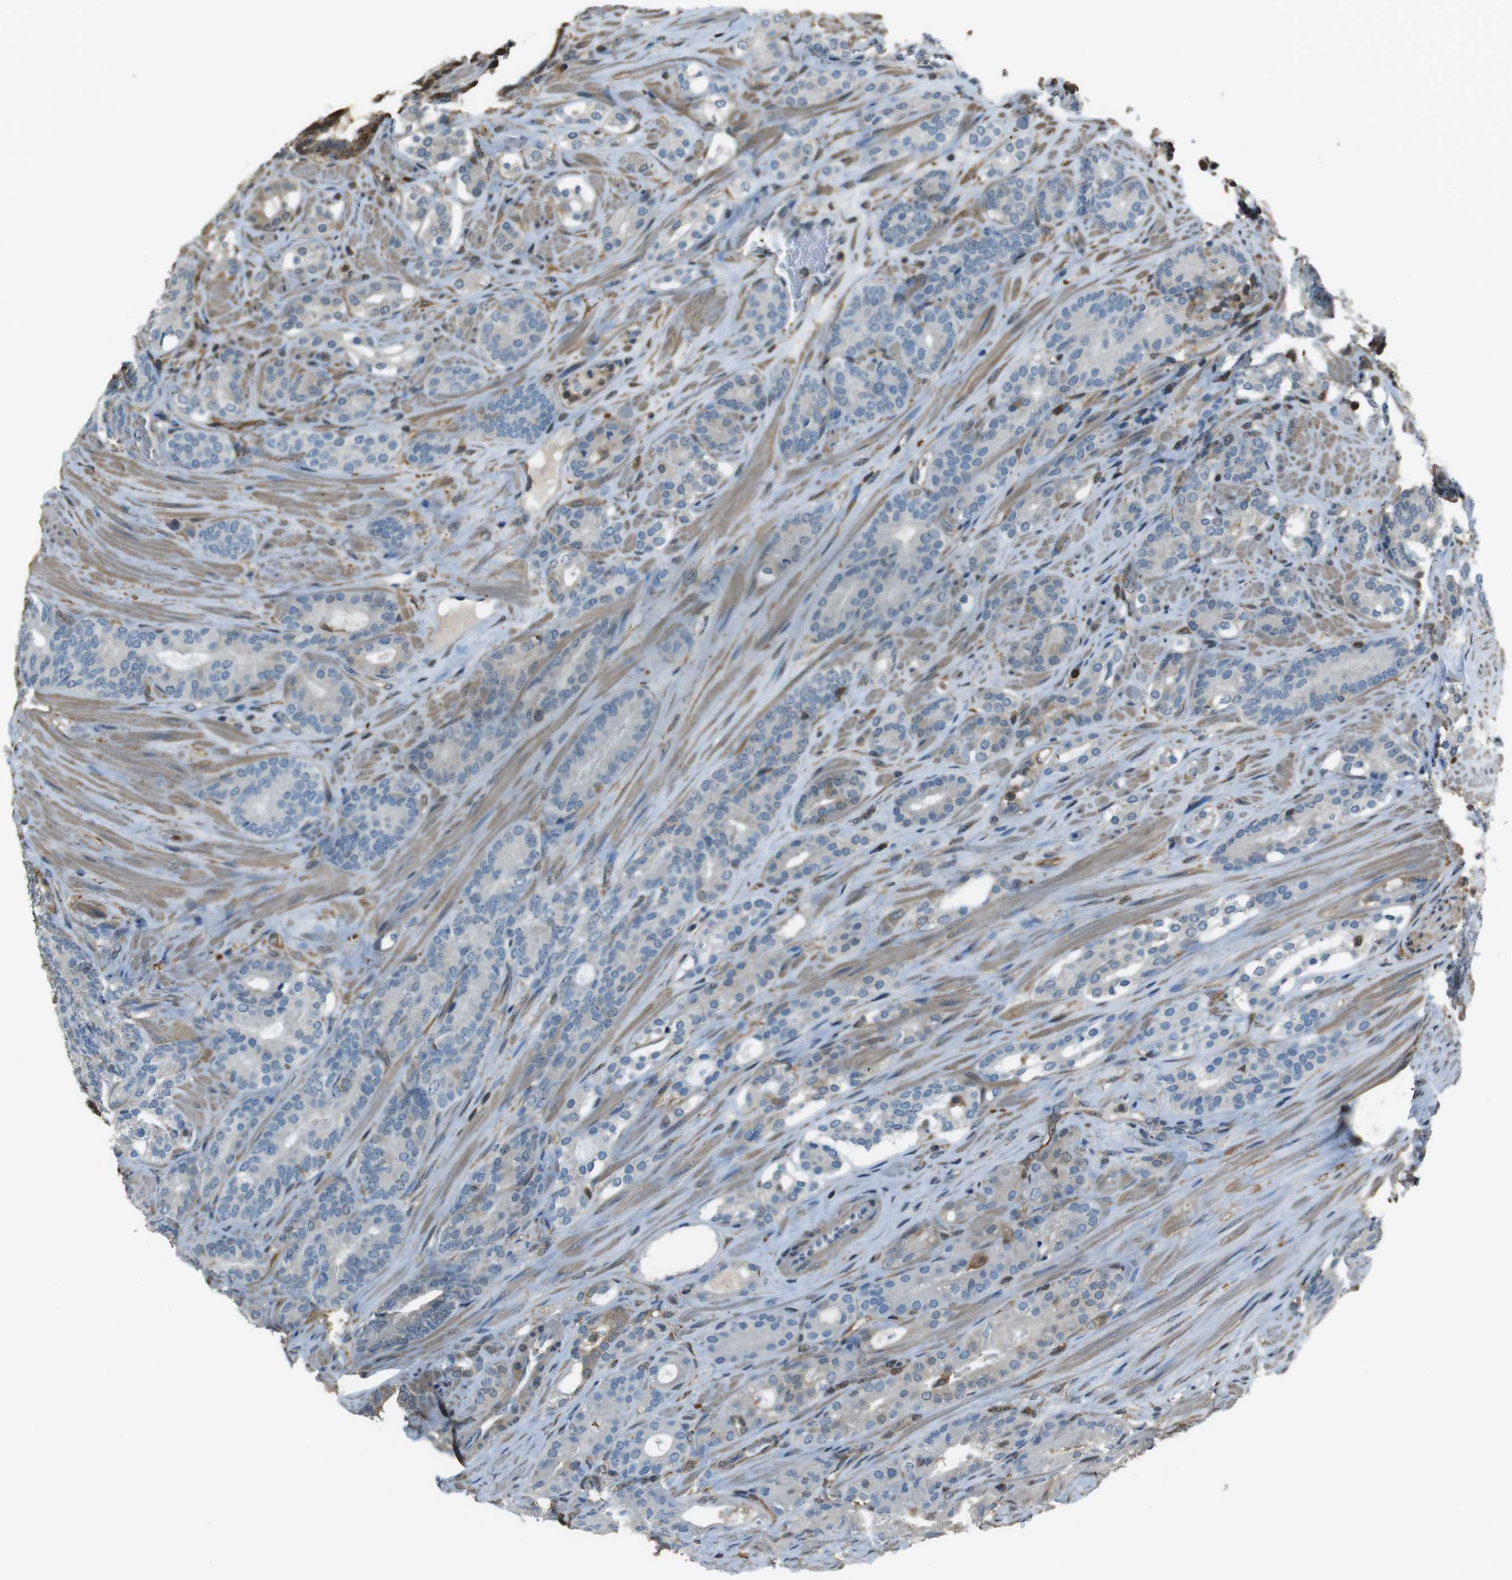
{"staining": {"intensity": "moderate", "quantity": "<25%", "location": "cytoplasmic/membranous,nuclear"}, "tissue": "prostate cancer", "cell_type": "Tumor cells", "image_type": "cancer", "snomed": [{"axis": "morphology", "description": "Adenocarcinoma, Low grade"}, {"axis": "topography", "description": "Prostate"}], "caption": "There is low levels of moderate cytoplasmic/membranous and nuclear positivity in tumor cells of adenocarcinoma (low-grade) (prostate), as demonstrated by immunohistochemical staining (brown color).", "gene": "TWSG1", "patient": {"sex": "male", "age": 63}}